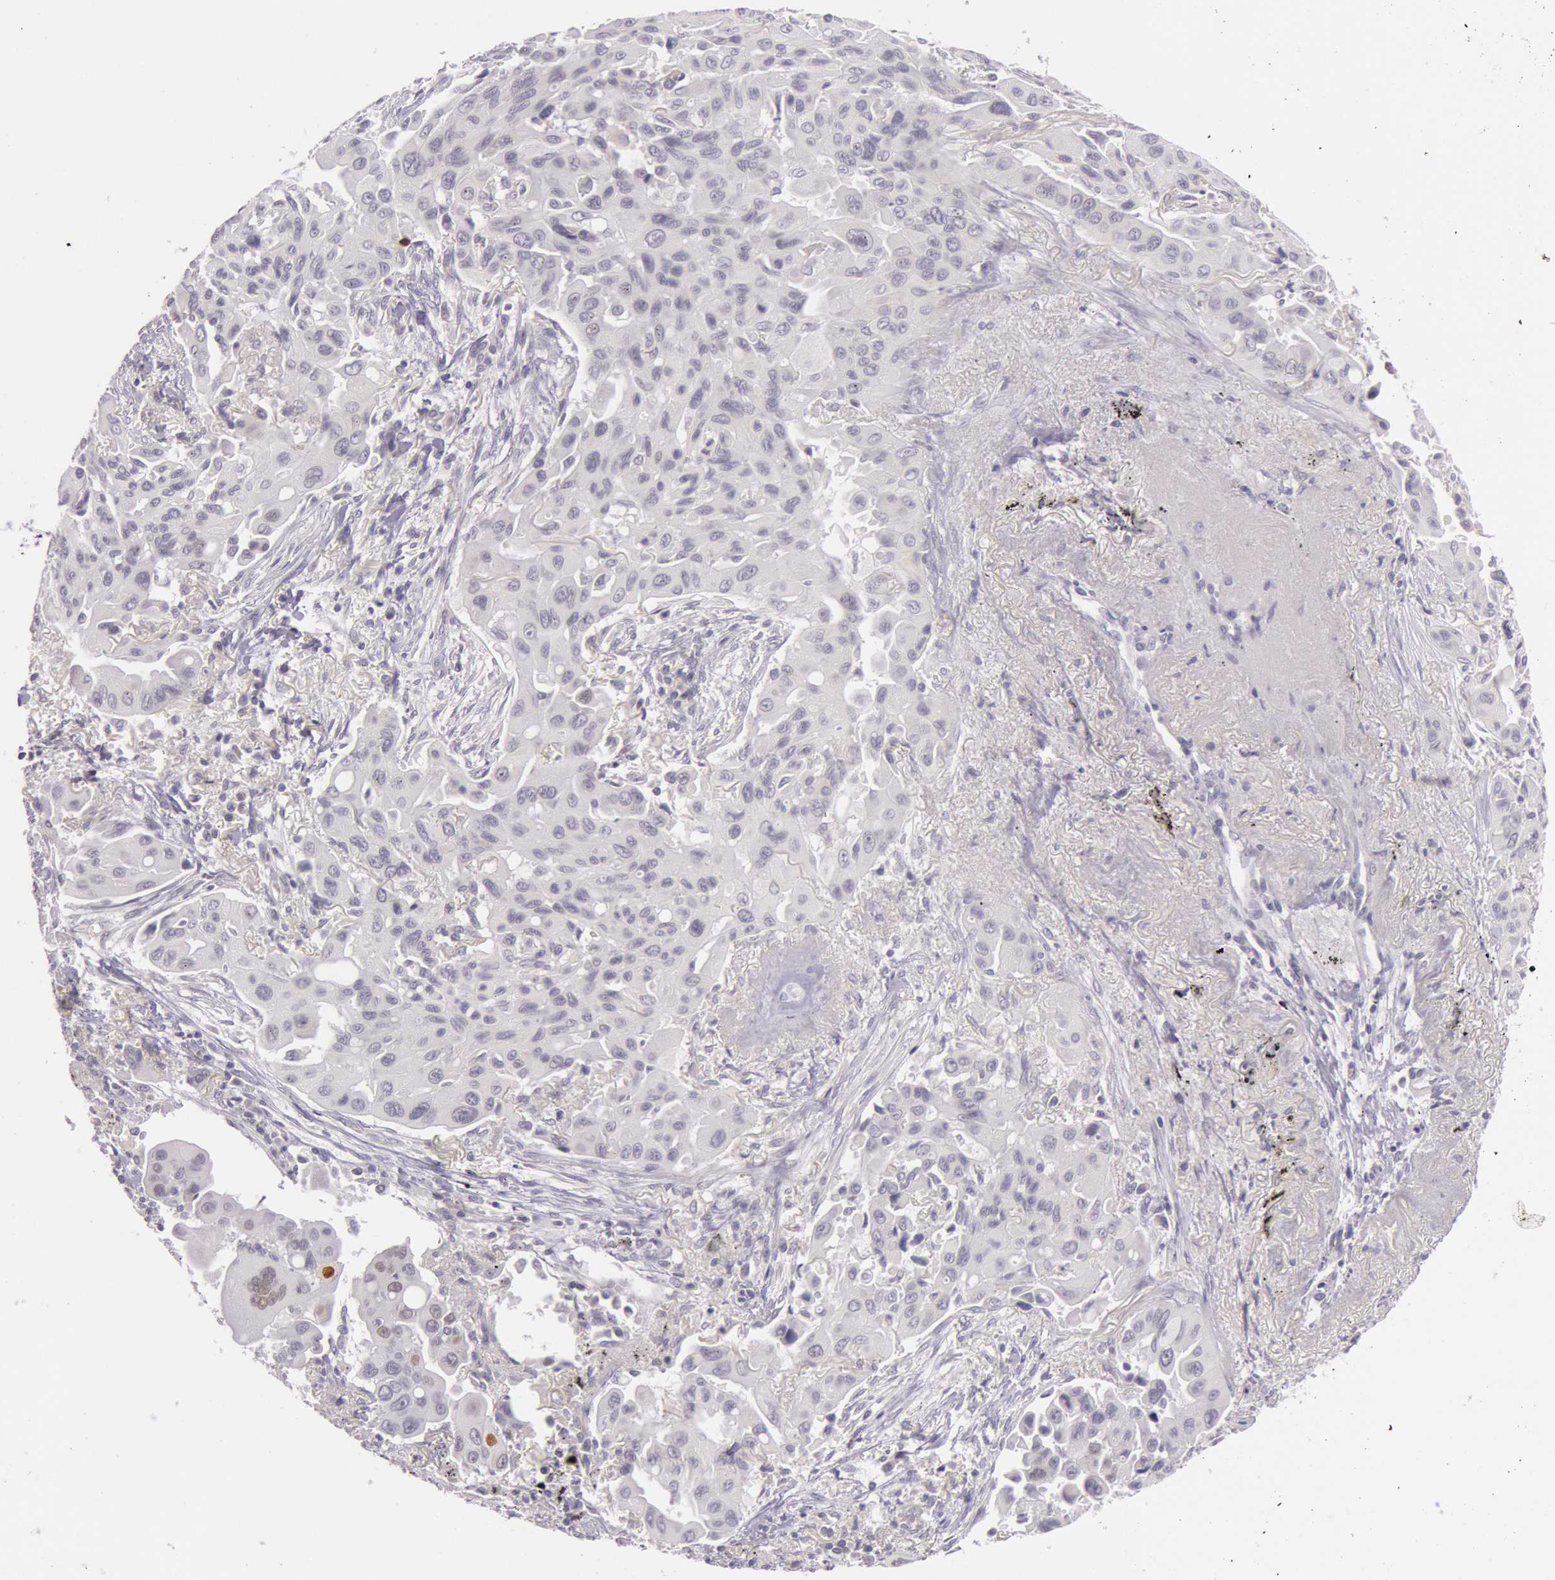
{"staining": {"intensity": "negative", "quantity": "none", "location": "none"}, "tissue": "lung cancer", "cell_type": "Tumor cells", "image_type": "cancer", "snomed": [{"axis": "morphology", "description": "Adenocarcinoma, NOS"}, {"axis": "topography", "description": "Lung"}], "caption": "Human adenocarcinoma (lung) stained for a protein using immunohistochemistry shows no staining in tumor cells.", "gene": "RBMY1F", "patient": {"sex": "male", "age": 68}}